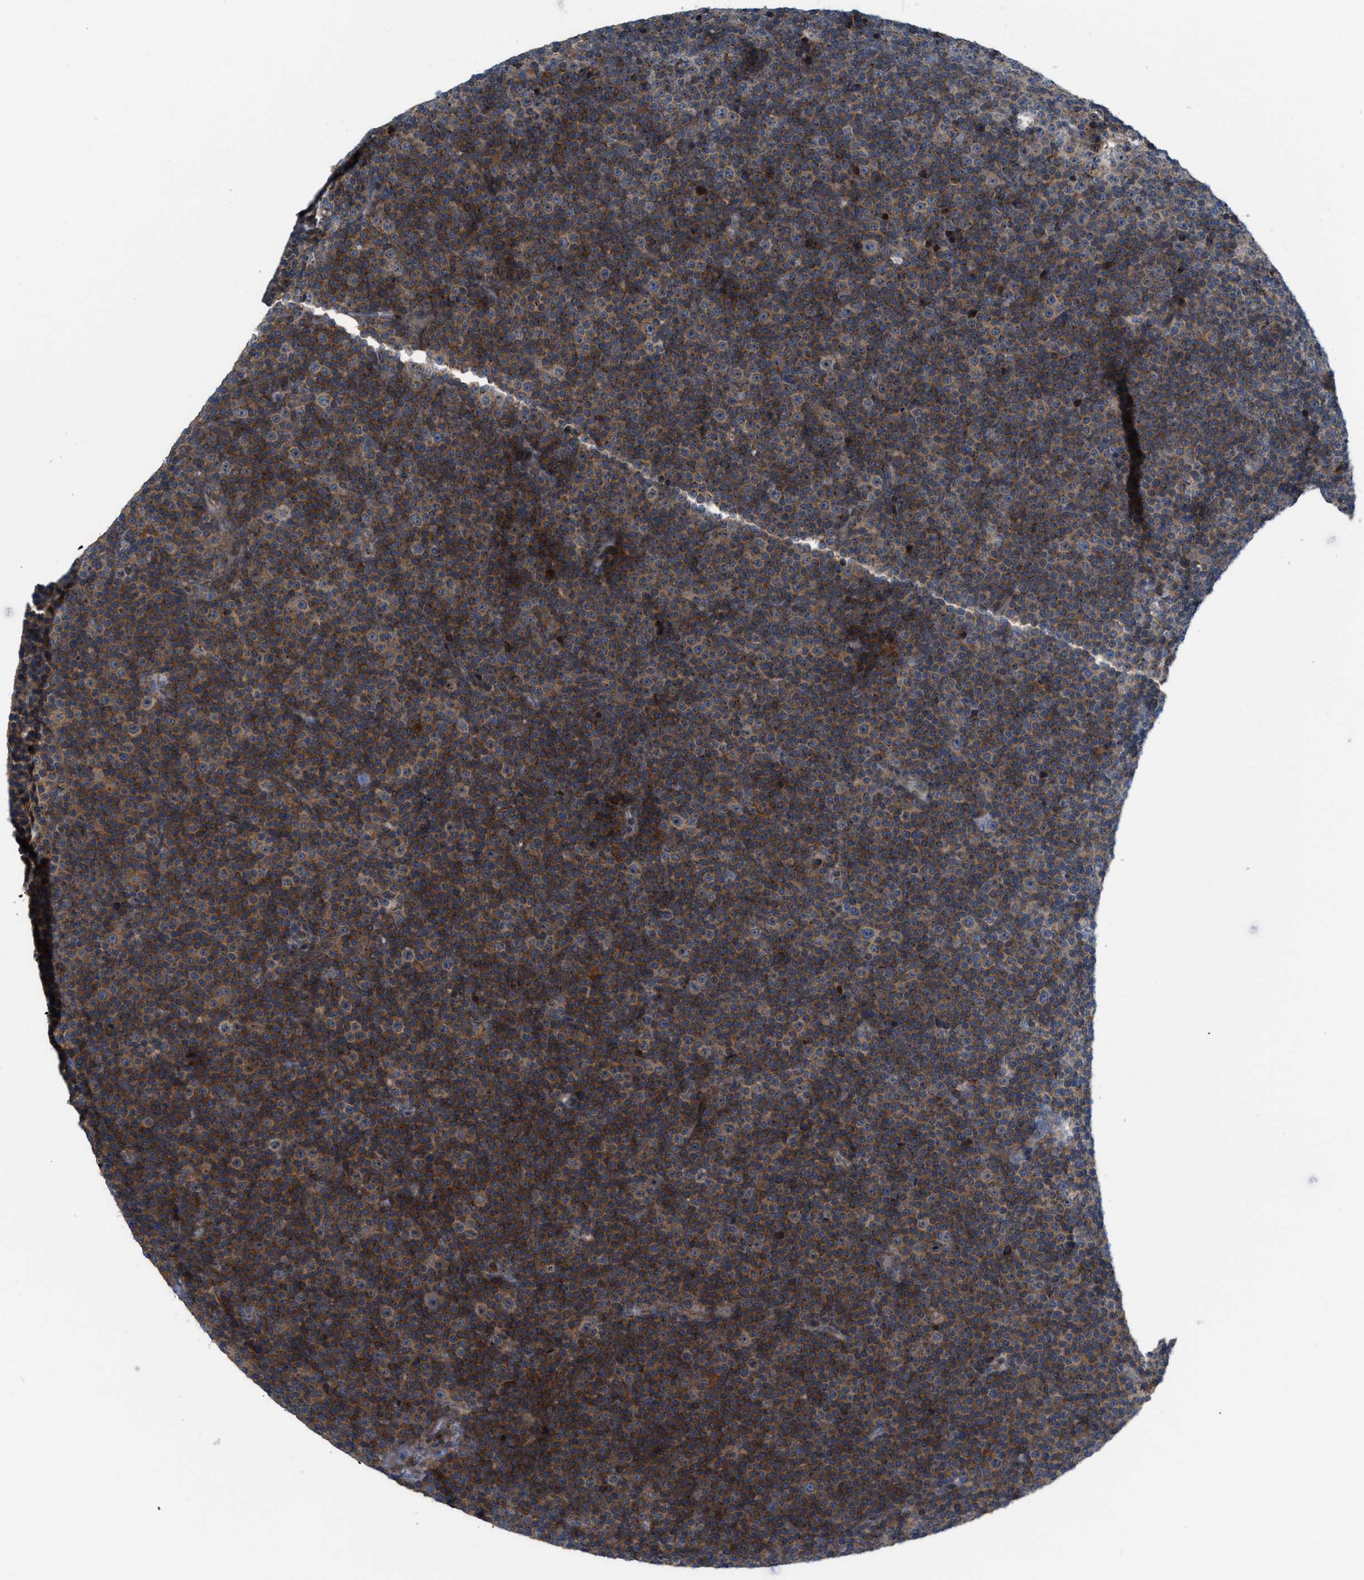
{"staining": {"intensity": "moderate", "quantity": ">75%", "location": "cytoplasmic/membranous"}, "tissue": "lymphoma", "cell_type": "Tumor cells", "image_type": "cancer", "snomed": [{"axis": "morphology", "description": "Malignant lymphoma, non-Hodgkin's type, Low grade"}, {"axis": "topography", "description": "Lymph node"}], "caption": "A histopathology image of human lymphoma stained for a protein exhibits moderate cytoplasmic/membranous brown staining in tumor cells. (DAB (3,3'-diaminobenzidine) IHC, brown staining for protein, blue staining for nuclei).", "gene": "DIPK1A", "patient": {"sex": "female", "age": 67}}